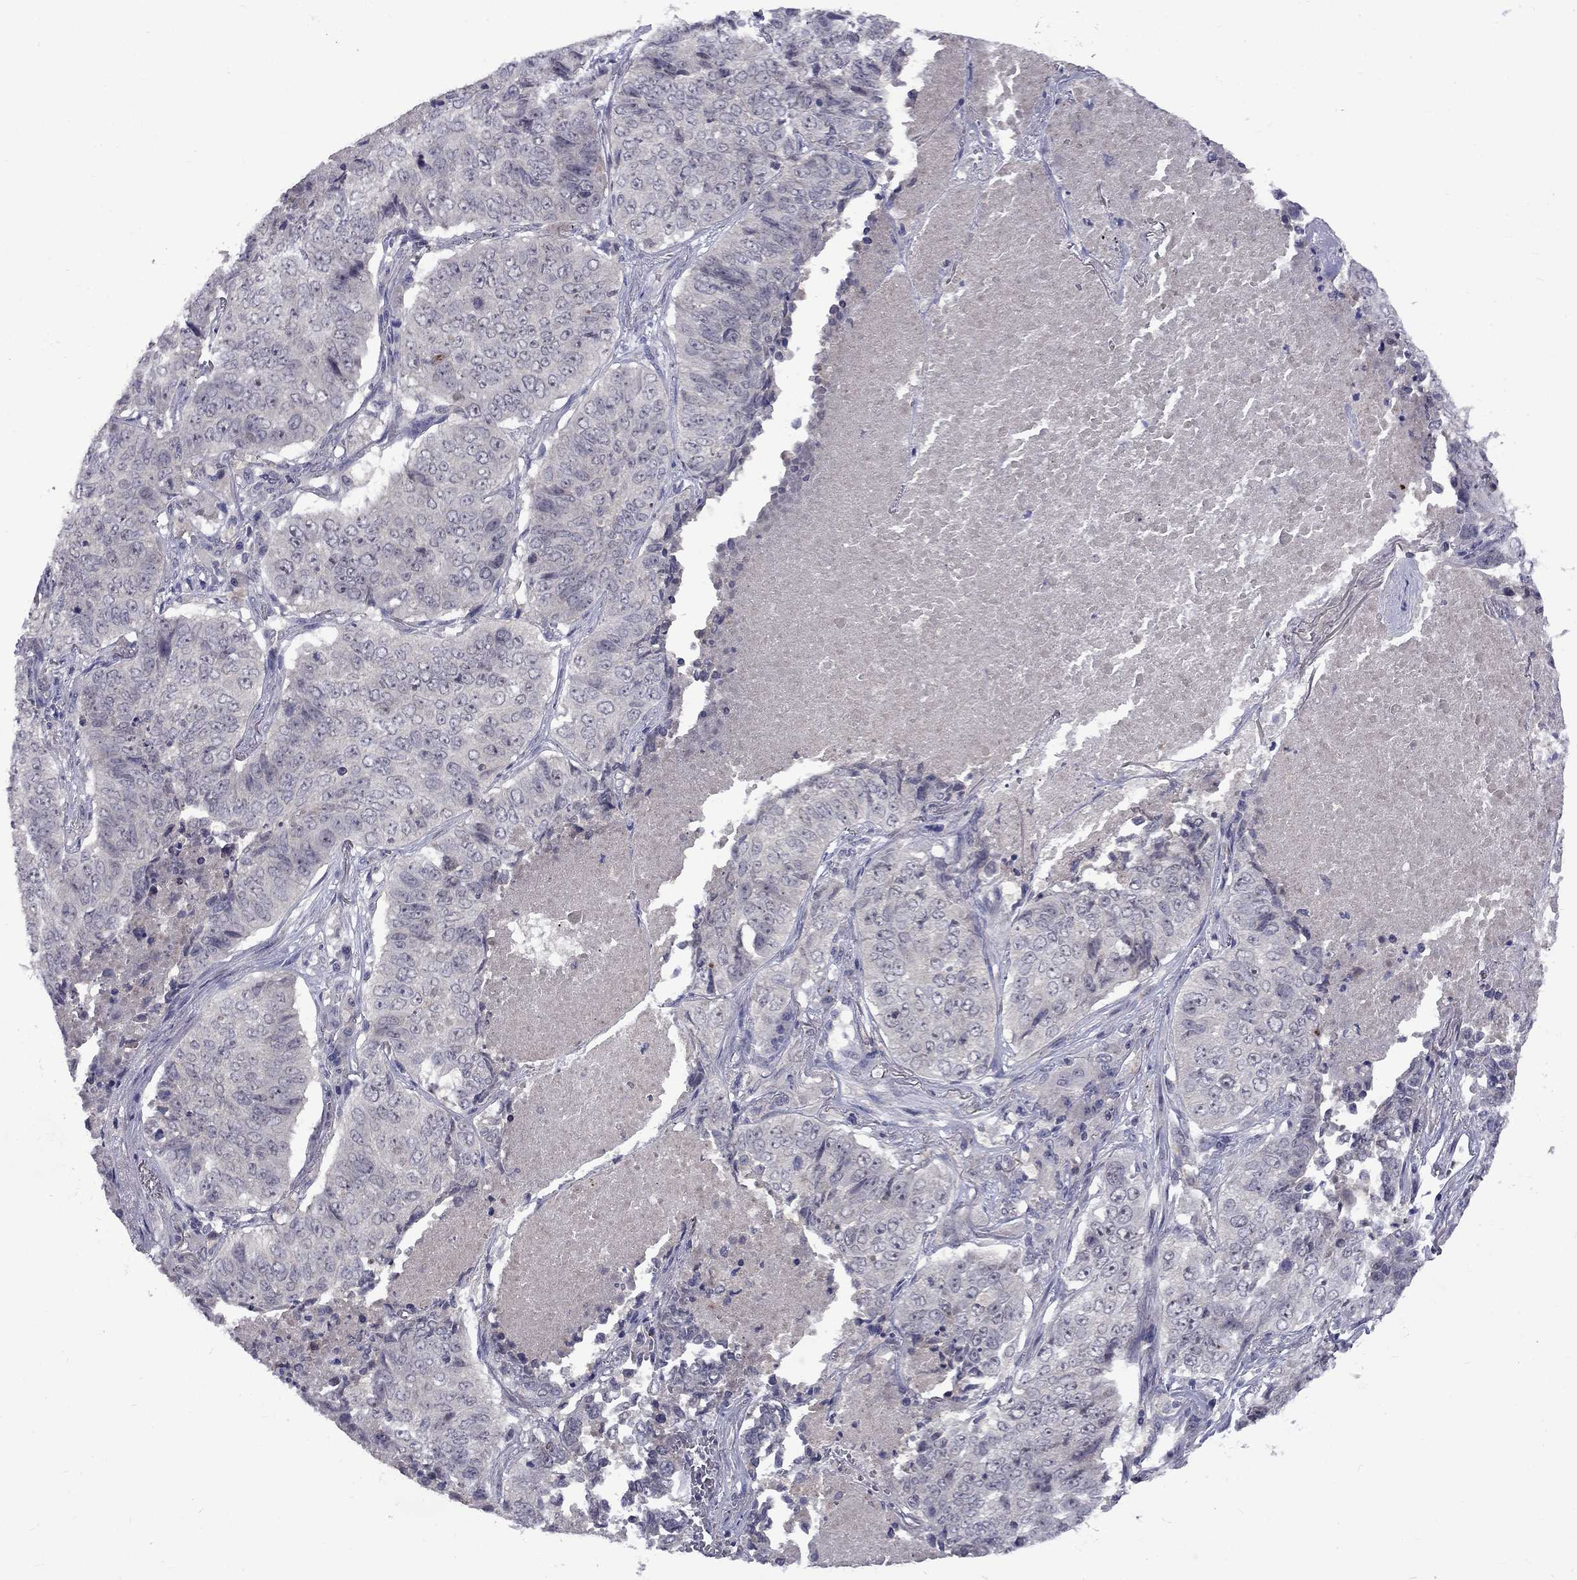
{"staining": {"intensity": "negative", "quantity": "none", "location": "none"}, "tissue": "lung cancer", "cell_type": "Tumor cells", "image_type": "cancer", "snomed": [{"axis": "morphology", "description": "Normal tissue, NOS"}, {"axis": "morphology", "description": "Squamous cell carcinoma, NOS"}, {"axis": "topography", "description": "Bronchus"}, {"axis": "topography", "description": "Lung"}], "caption": "Human squamous cell carcinoma (lung) stained for a protein using immunohistochemistry (IHC) exhibits no staining in tumor cells.", "gene": "SNTA1", "patient": {"sex": "male", "age": 64}}